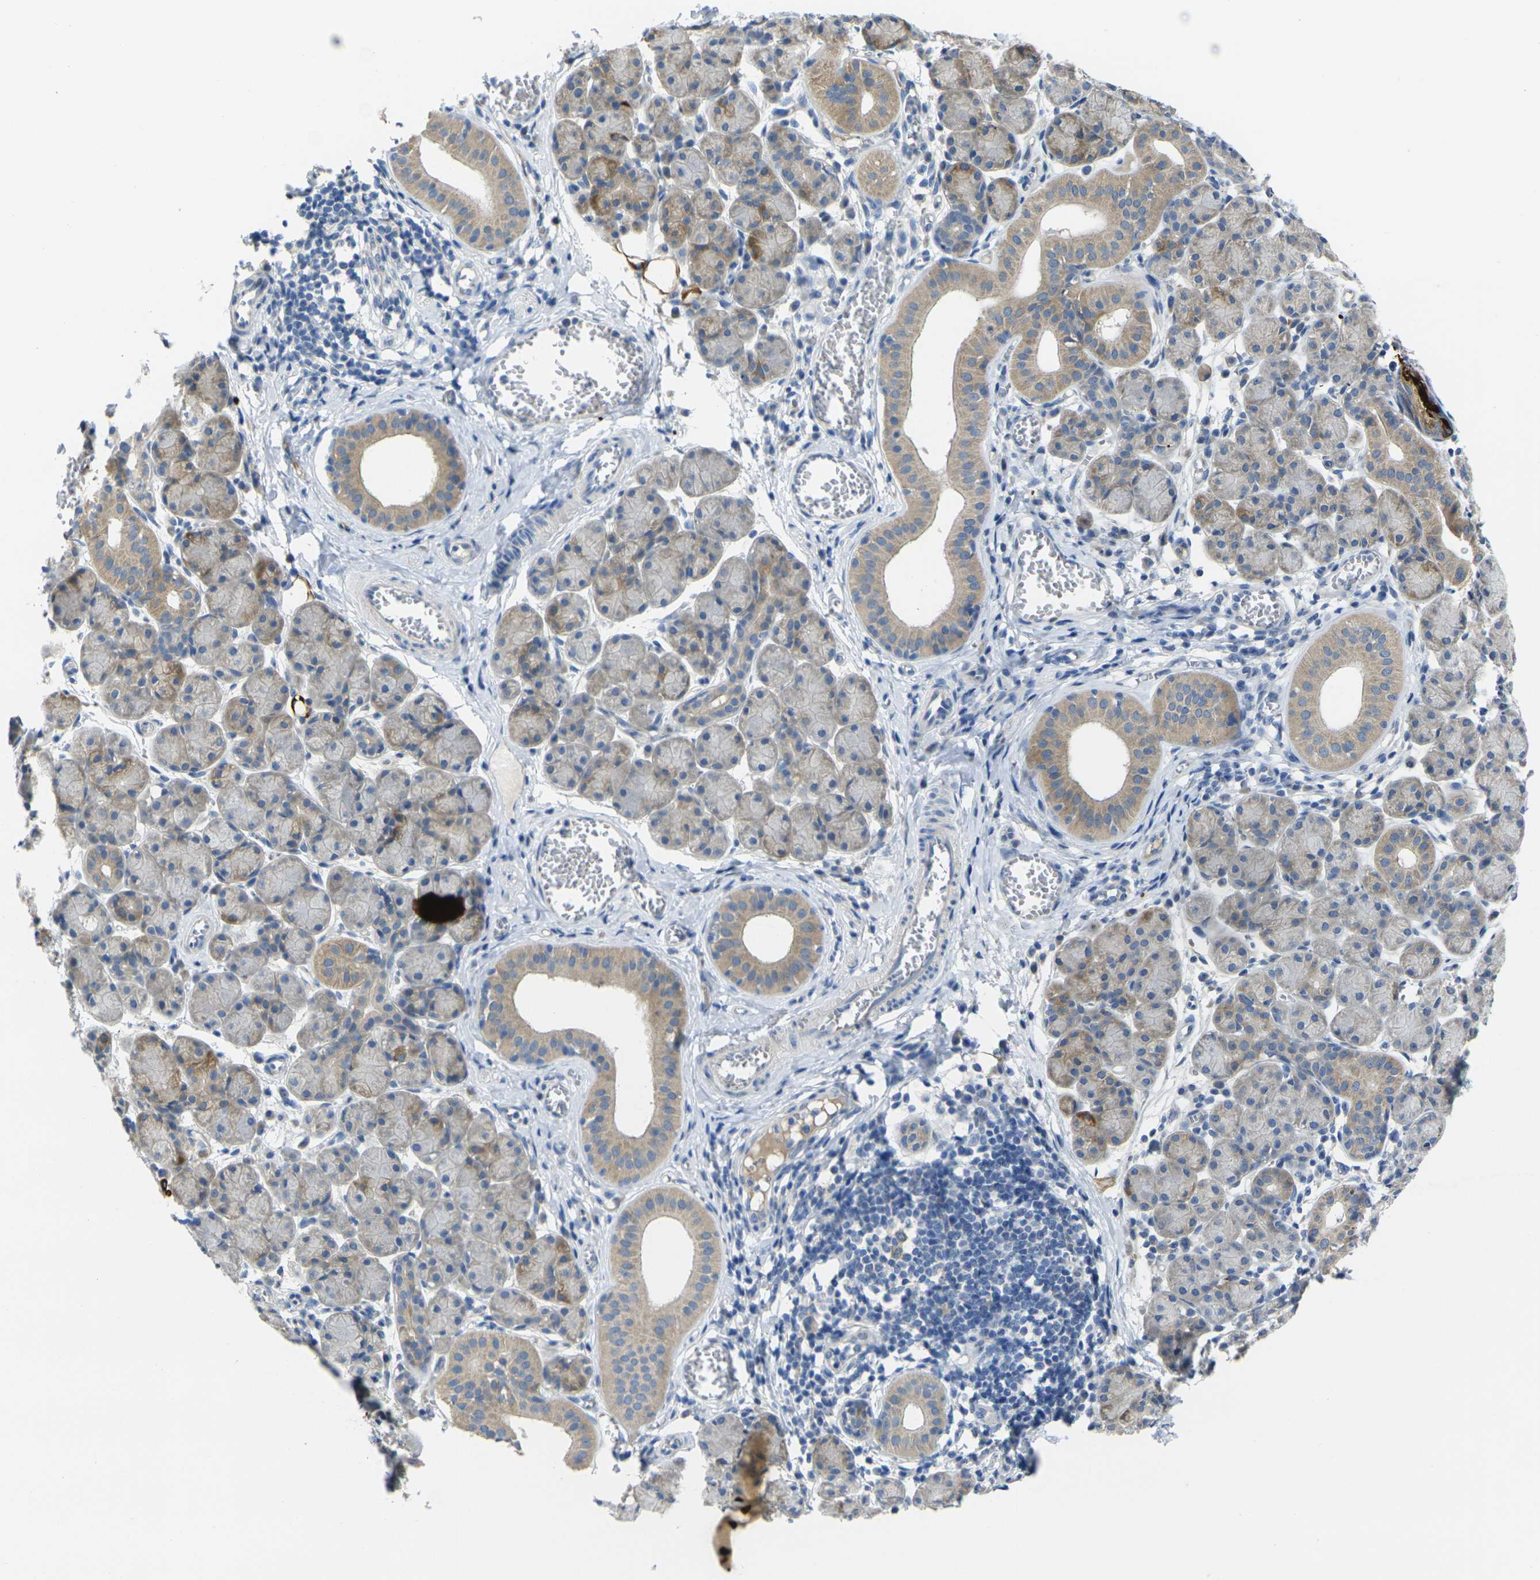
{"staining": {"intensity": "weak", "quantity": "25%-75%", "location": "cytoplasmic/membranous"}, "tissue": "salivary gland", "cell_type": "Glandular cells", "image_type": "normal", "snomed": [{"axis": "morphology", "description": "Normal tissue, NOS"}, {"axis": "morphology", "description": "Inflammation, NOS"}, {"axis": "topography", "description": "Lymph node"}, {"axis": "topography", "description": "Salivary gland"}], "caption": "The image displays a brown stain indicating the presence of a protein in the cytoplasmic/membranous of glandular cells in salivary gland.", "gene": "GNA12", "patient": {"sex": "male", "age": 3}}